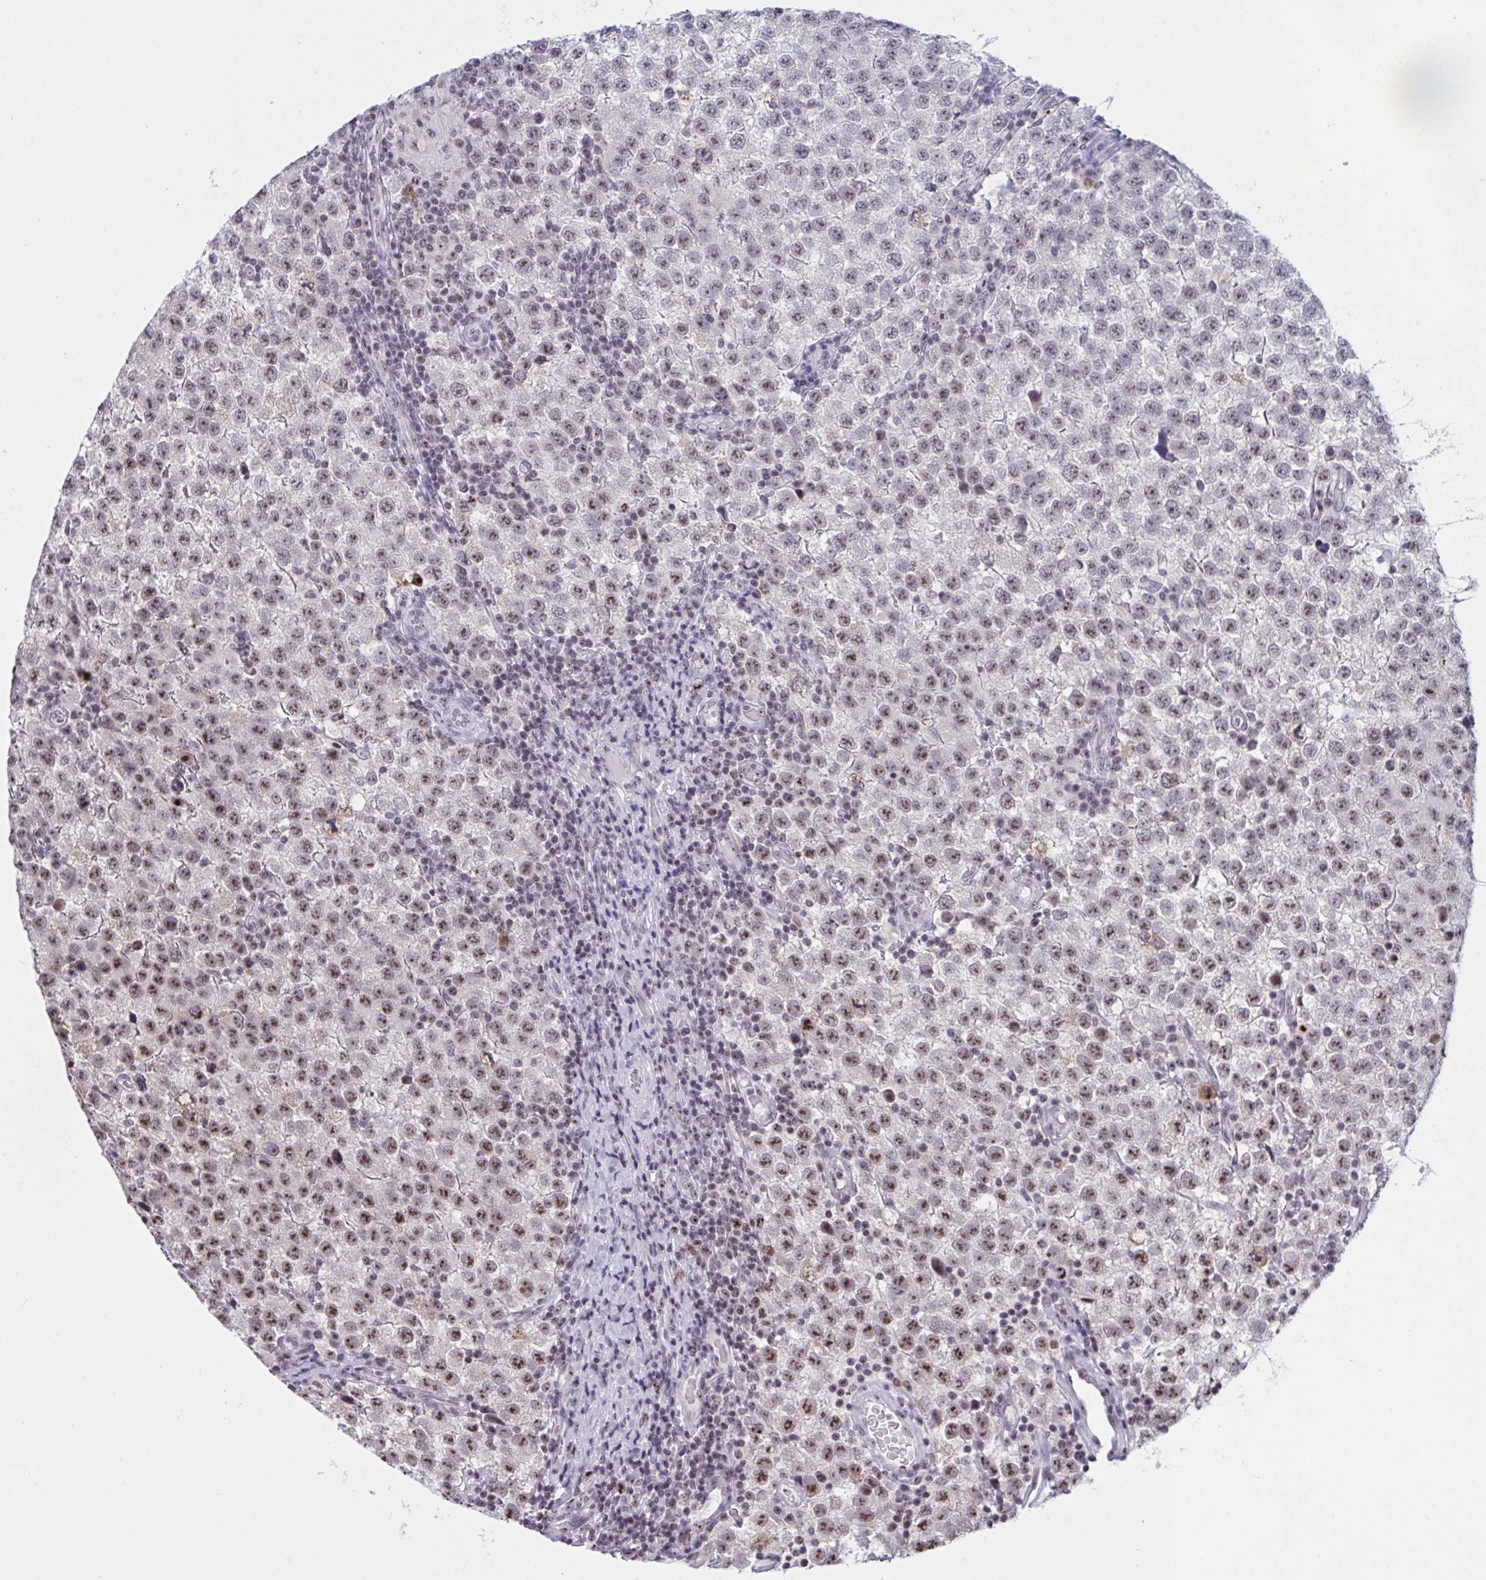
{"staining": {"intensity": "moderate", "quantity": "25%-75%", "location": "nuclear"}, "tissue": "testis cancer", "cell_type": "Tumor cells", "image_type": "cancer", "snomed": [{"axis": "morphology", "description": "Seminoma, NOS"}, {"axis": "topography", "description": "Testis"}], "caption": "A micrograph of human seminoma (testis) stained for a protein exhibits moderate nuclear brown staining in tumor cells.", "gene": "TGM6", "patient": {"sex": "male", "age": 34}}